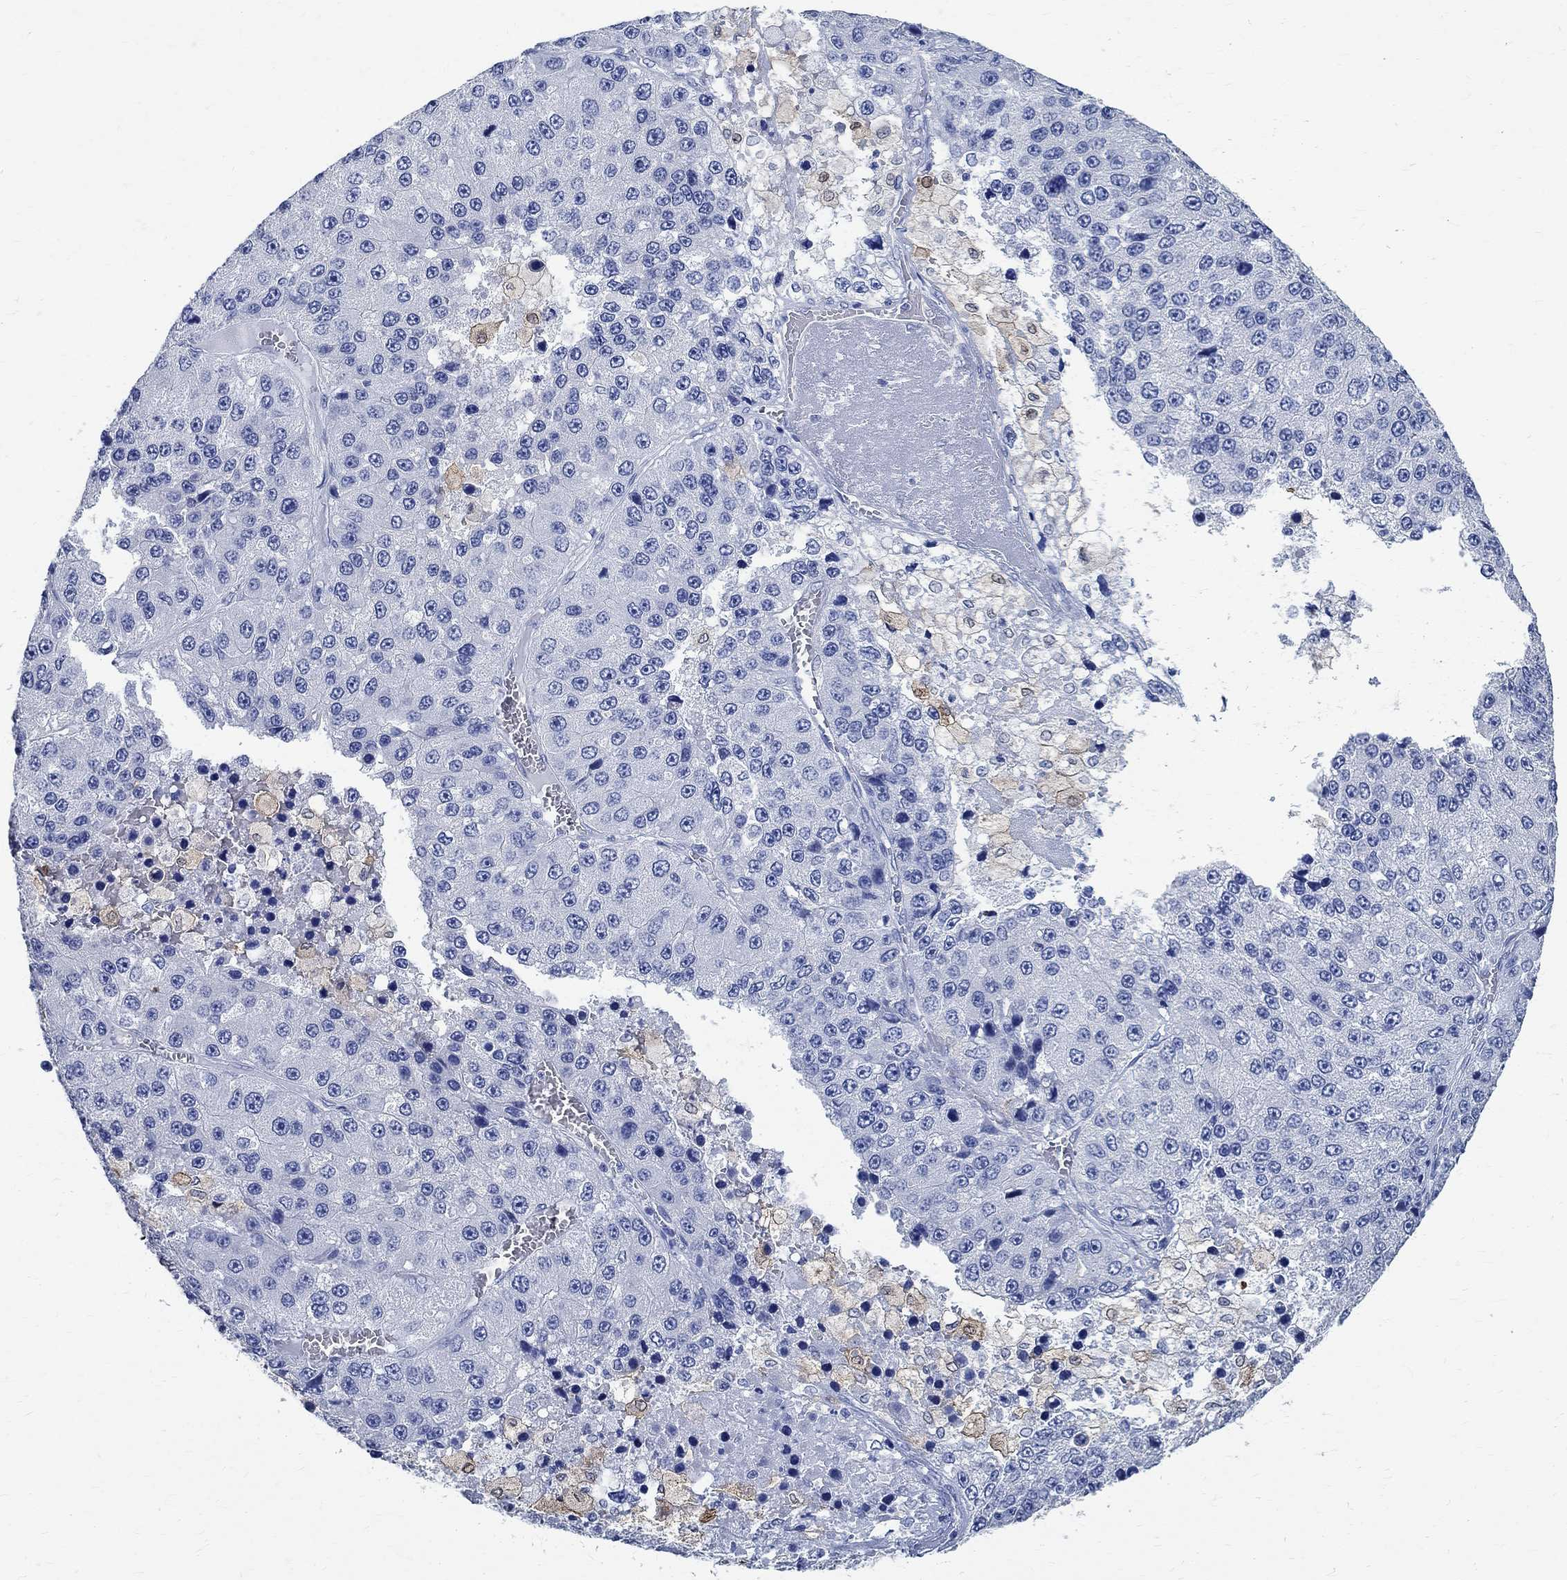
{"staining": {"intensity": "negative", "quantity": "none", "location": "none"}, "tissue": "liver cancer", "cell_type": "Tumor cells", "image_type": "cancer", "snomed": [{"axis": "morphology", "description": "Carcinoma, Hepatocellular, NOS"}, {"axis": "topography", "description": "Liver"}], "caption": "Immunohistochemistry (IHC) micrograph of human liver hepatocellular carcinoma stained for a protein (brown), which demonstrates no staining in tumor cells. (DAB (3,3'-diaminobenzidine) immunohistochemistry visualized using brightfield microscopy, high magnification).", "gene": "TMEM221", "patient": {"sex": "female", "age": 73}}